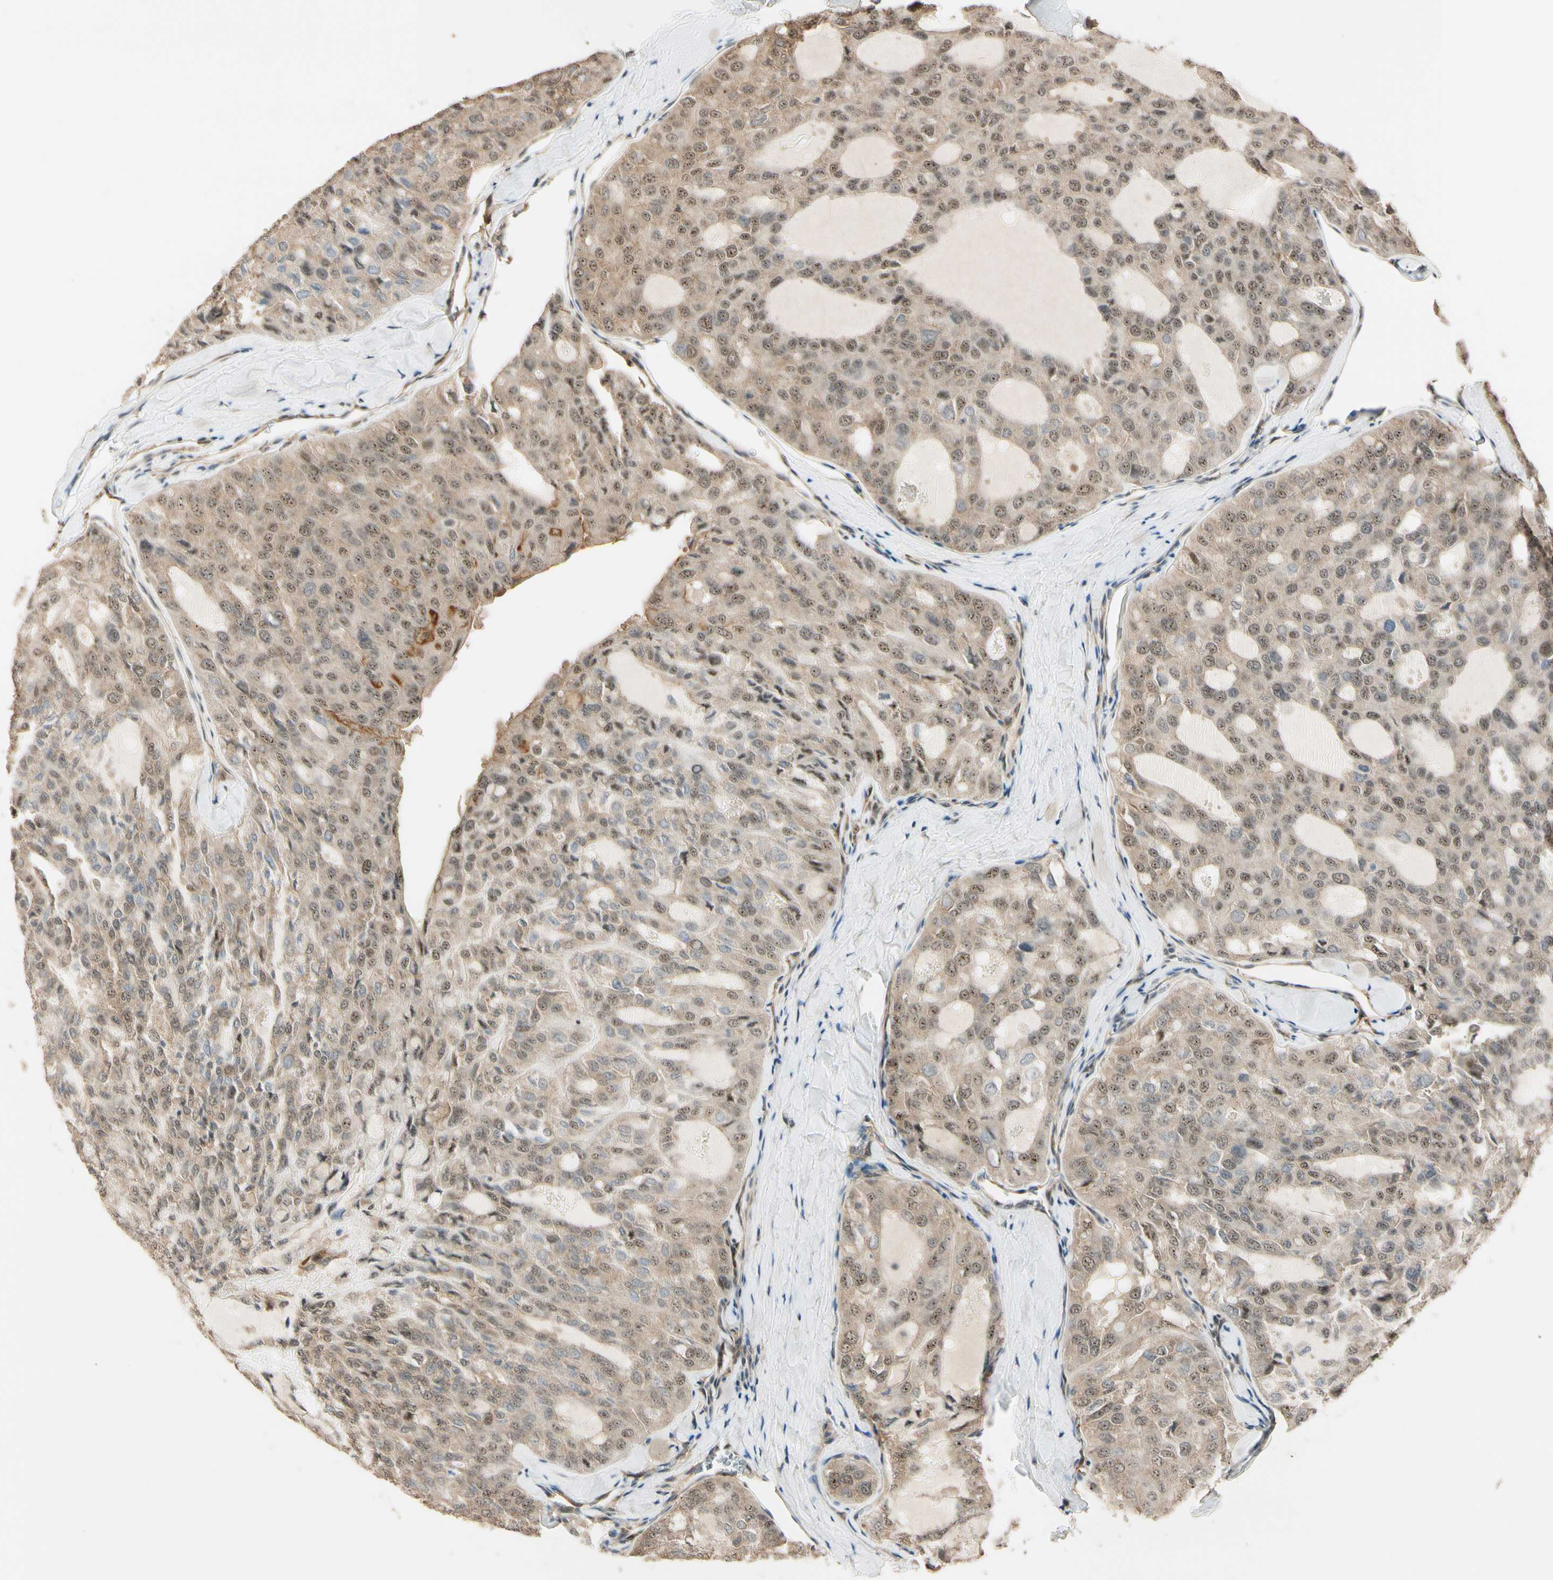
{"staining": {"intensity": "moderate", "quantity": ">75%", "location": "cytoplasmic/membranous,nuclear"}, "tissue": "thyroid cancer", "cell_type": "Tumor cells", "image_type": "cancer", "snomed": [{"axis": "morphology", "description": "Follicular adenoma carcinoma, NOS"}, {"axis": "topography", "description": "Thyroid gland"}], "caption": "A brown stain labels moderate cytoplasmic/membranous and nuclear staining of a protein in follicular adenoma carcinoma (thyroid) tumor cells.", "gene": "MCPH1", "patient": {"sex": "male", "age": 75}}